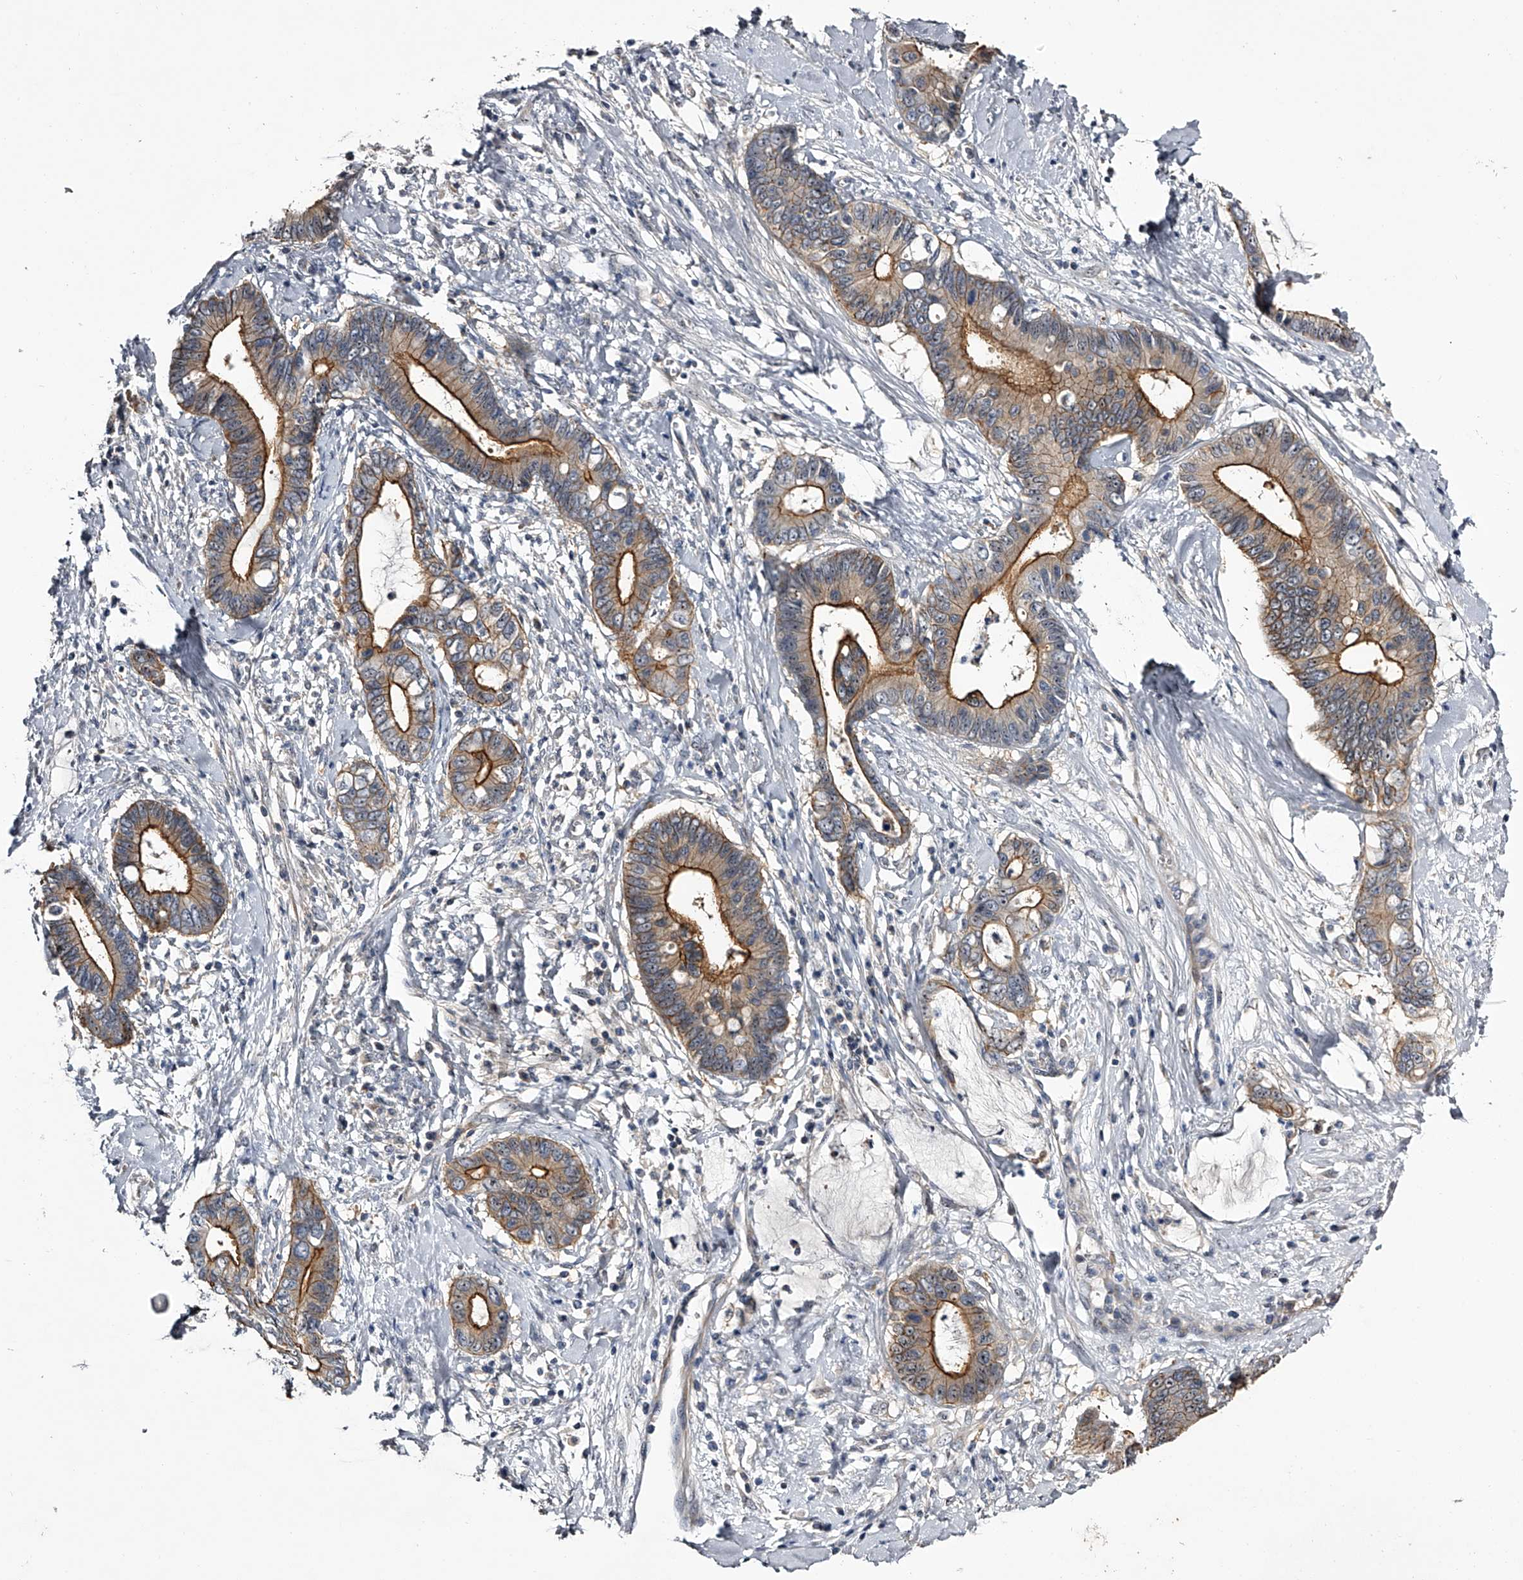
{"staining": {"intensity": "moderate", "quantity": "25%-75%", "location": "cytoplasmic/membranous"}, "tissue": "cervical cancer", "cell_type": "Tumor cells", "image_type": "cancer", "snomed": [{"axis": "morphology", "description": "Adenocarcinoma, NOS"}, {"axis": "topography", "description": "Cervix"}], "caption": "This is a micrograph of immunohistochemistry (IHC) staining of cervical cancer (adenocarcinoma), which shows moderate staining in the cytoplasmic/membranous of tumor cells.", "gene": "MDN1", "patient": {"sex": "female", "age": 44}}